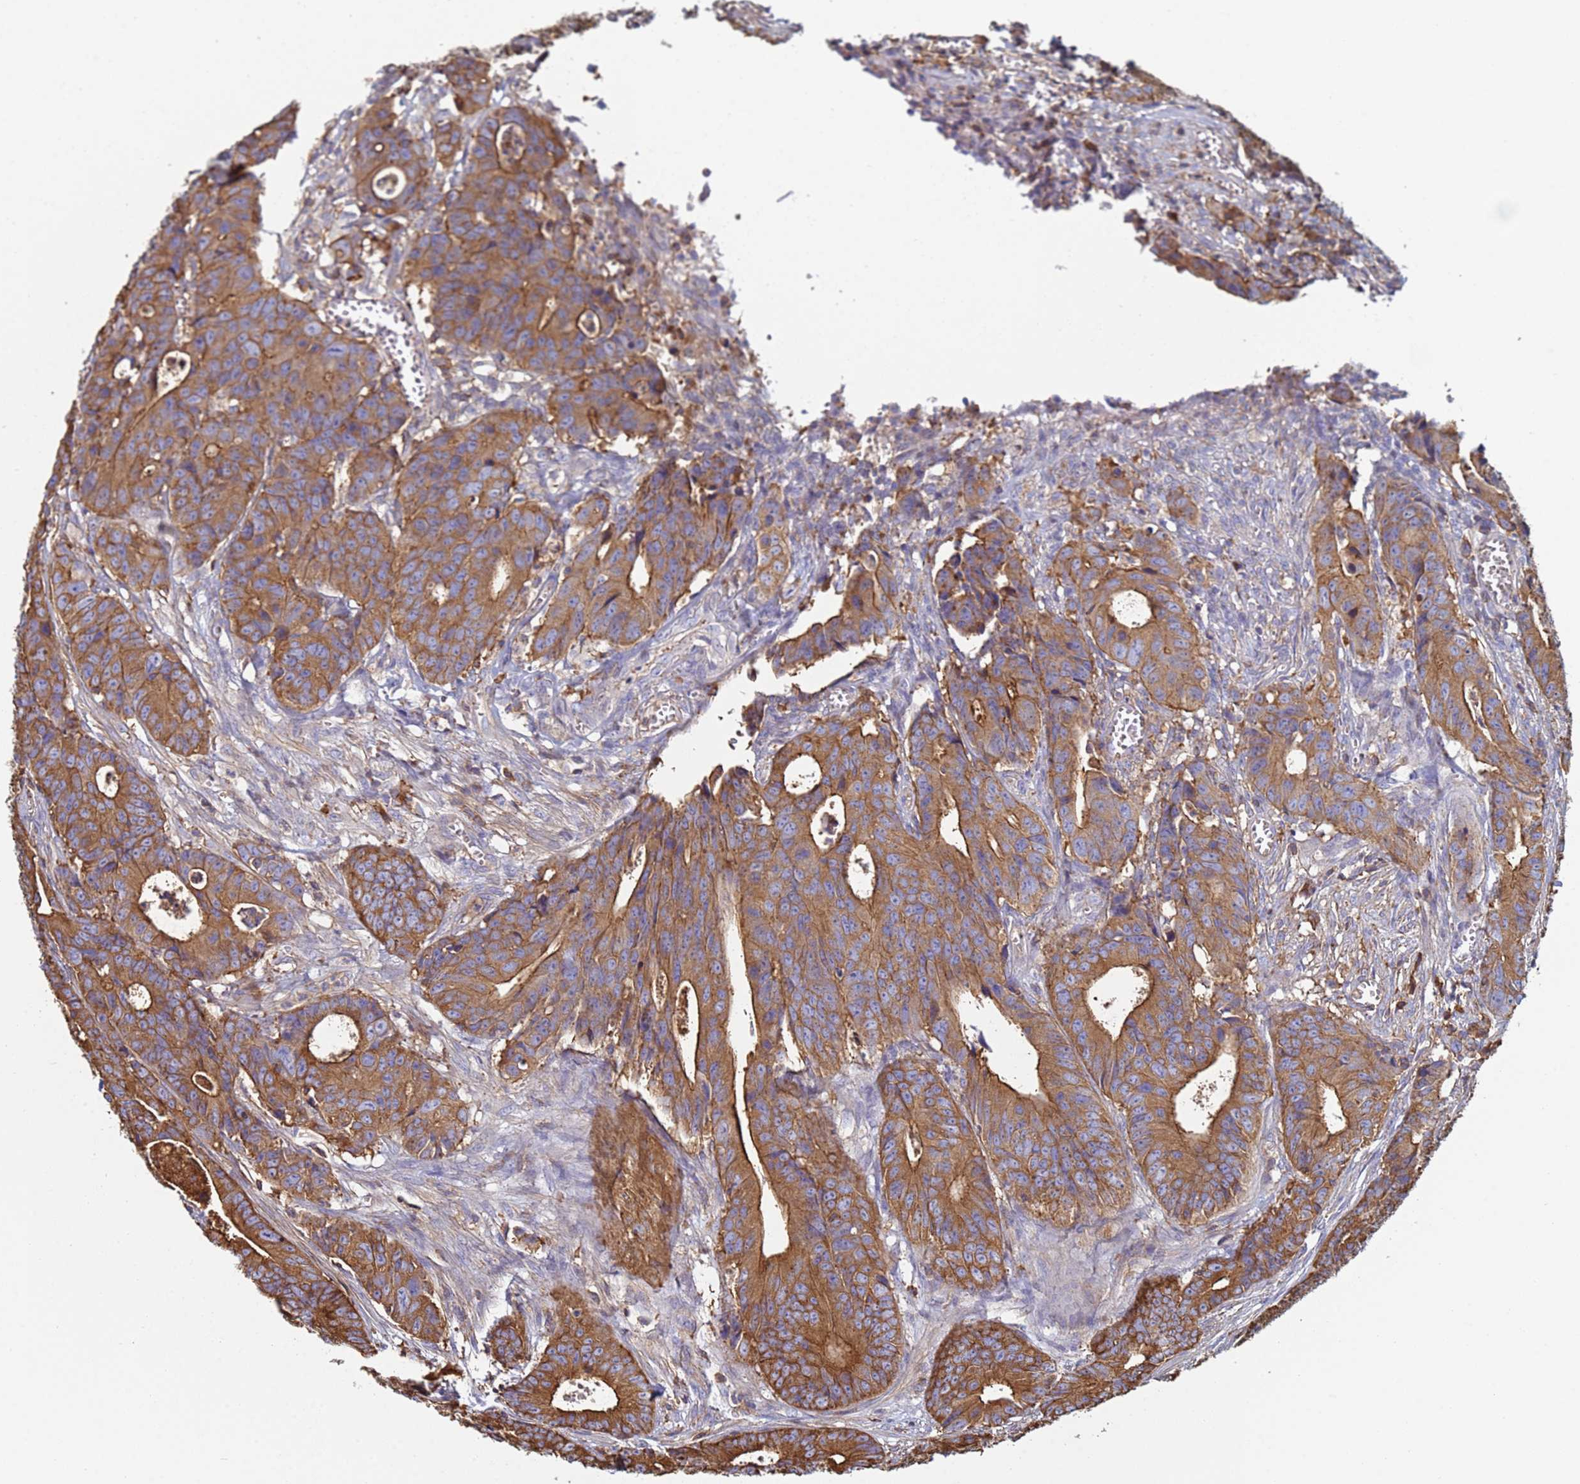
{"staining": {"intensity": "strong", "quantity": ">75%", "location": "cytoplasmic/membranous"}, "tissue": "colorectal cancer", "cell_type": "Tumor cells", "image_type": "cancer", "snomed": [{"axis": "morphology", "description": "Adenocarcinoma, NOS"}, {"axis": "topography", "description": "Colon"}], "caption": "Protein expression analysis of human colorectal adenocarcinoma reveals strong cytoplasmic/membranous staining in about >75% of tumor cells.", "gene": "ZNG1B", "patient": {"sex": "female", "age": 57}}